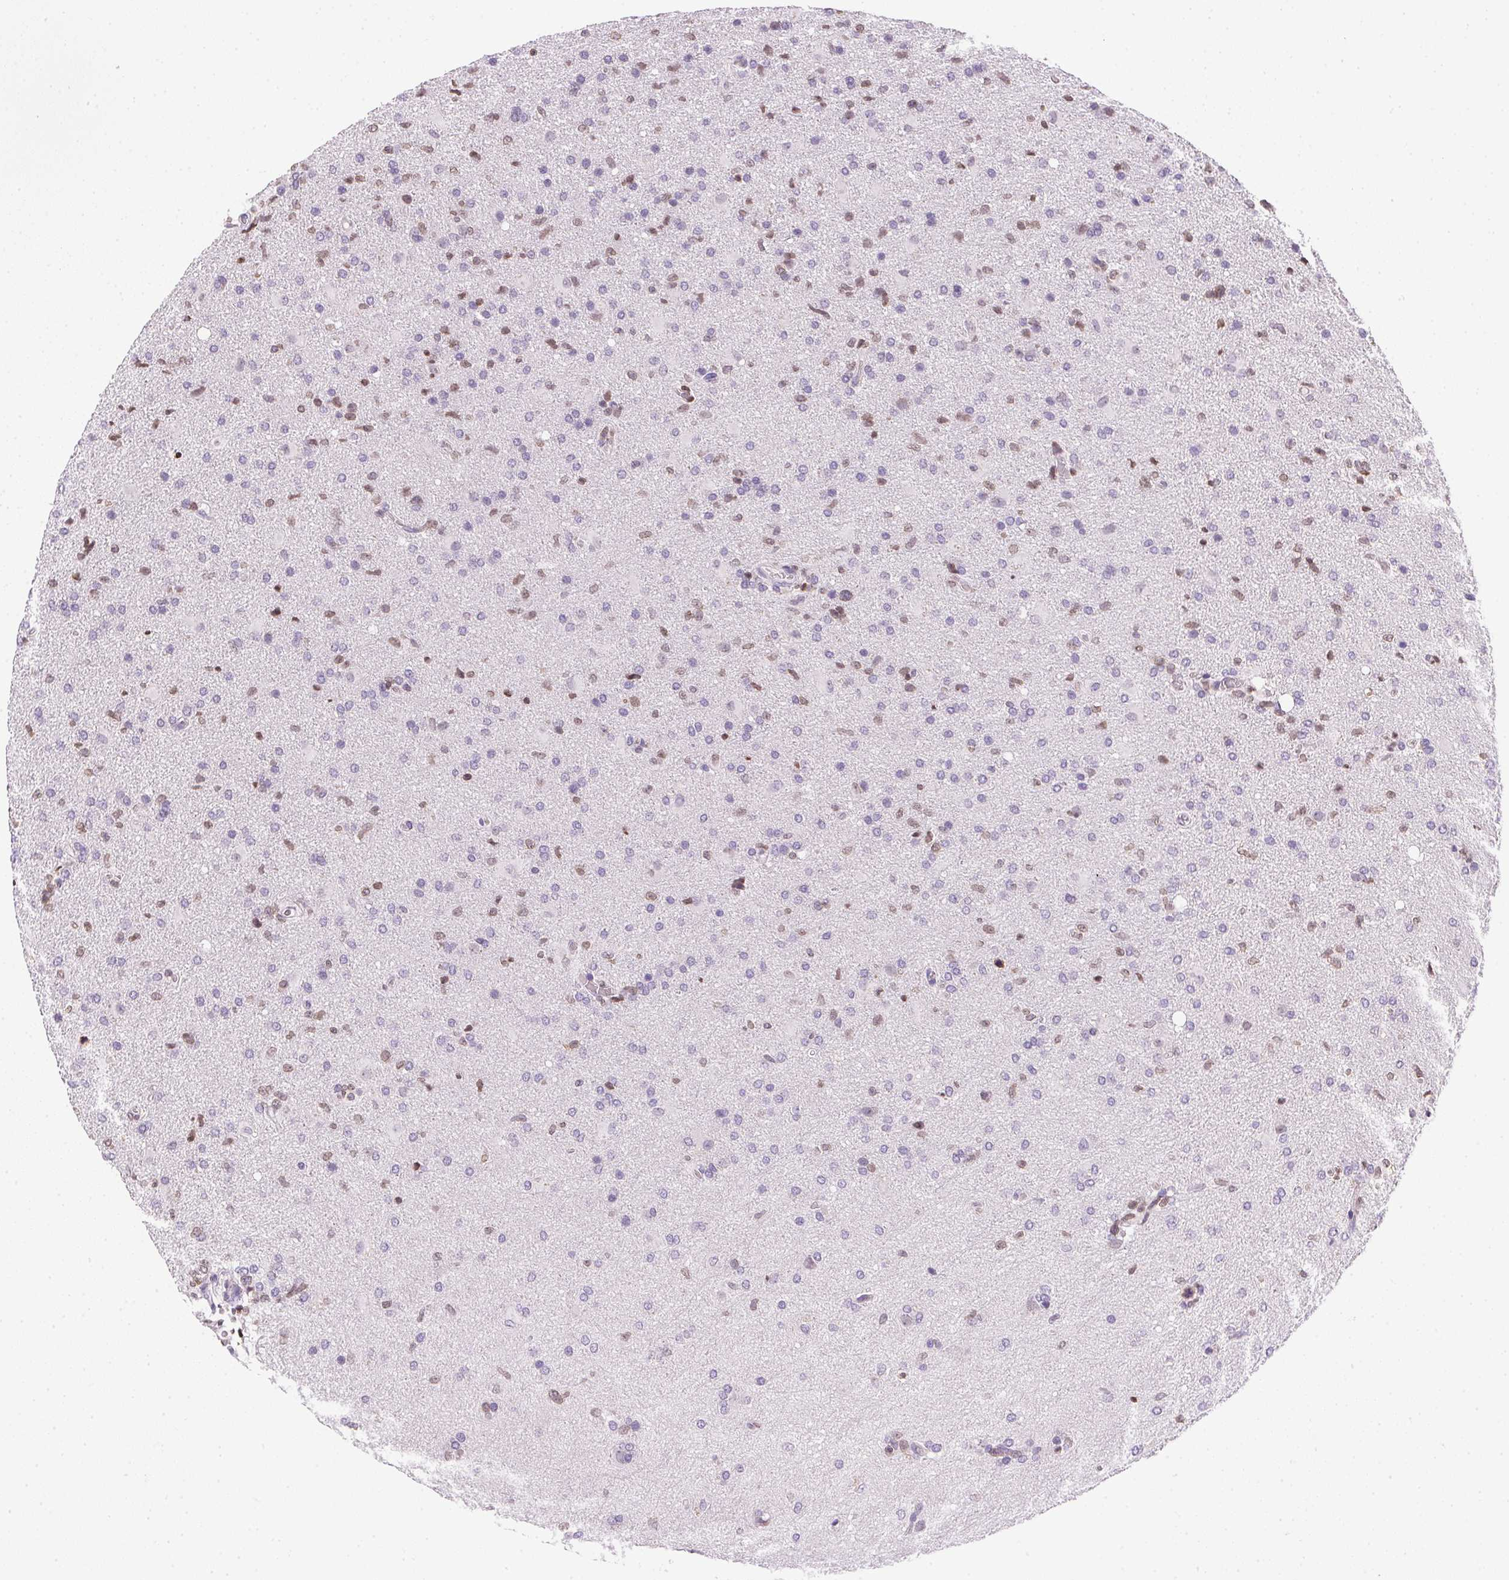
{"staining": {"intensity": "negative", "quantity": "none", "location": "none"}, "tissue": "glioma", "cell_type": "Tumor cells", "image_type": "cancer", "snomed": [{"axis": "morphology", "description": "Glioma, malignant, High grade"}, {"axis": "topography", "description": "Brain"}], "caption": "This is a image of immunohistochemistry staining of glioma, which shows no positivity in tumor cells. (Stains: DAB (3,3'-diaminobenzidine) immunohistochemistry with hematoxylin counter stain, Microscopy: brightfield microscopy at high magnification).", "gene": "PRL", "patient": {"sex": "male", "age": 68}}